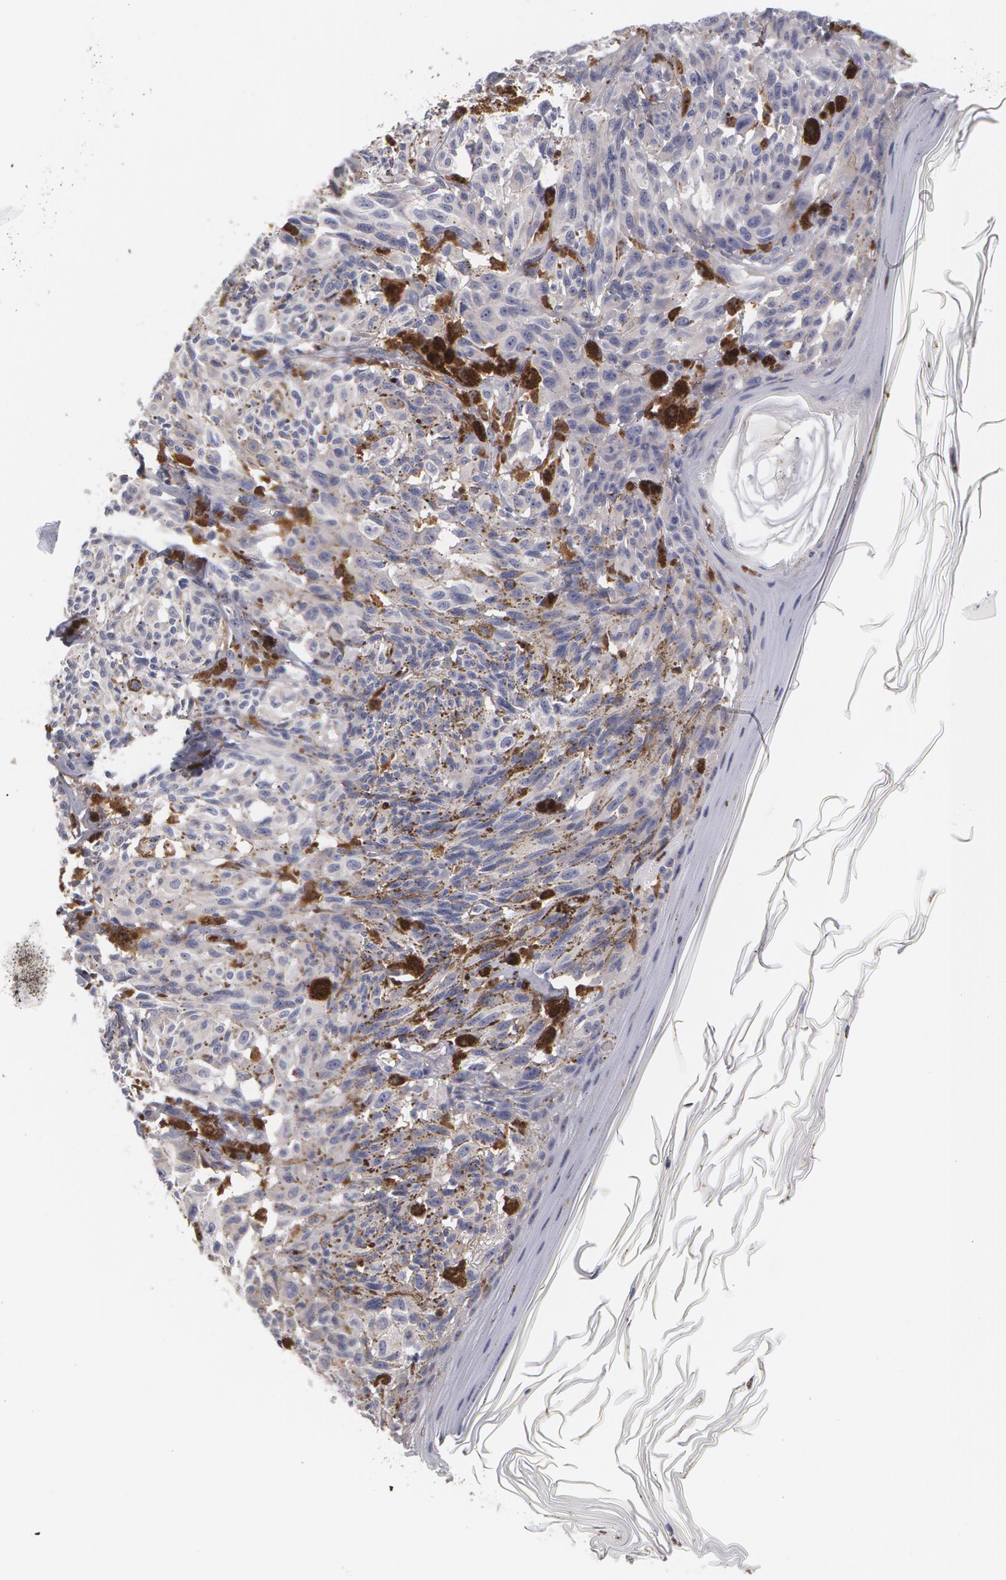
{"staining": {"intensity": "negative", "quantity": "none", "location": "none"}, "tissue": "melanoma", "cell_type": "Tumor cells", "image_type": "cancer", "snomed": [{"axis": "morphology", "description": "Malignant melanoma, NOS"}, {"axis": "topography", "description": "Skin"}], "caption": "High power microscopy photomicrograph of an IHC photomicrograph of melanoma, revealing no significant positivity in tumor cells. (DAB immunohistochemistry (IHC), high magnification).", "gene": "SYK", "patient": {"sex": "female", "age": 72}}